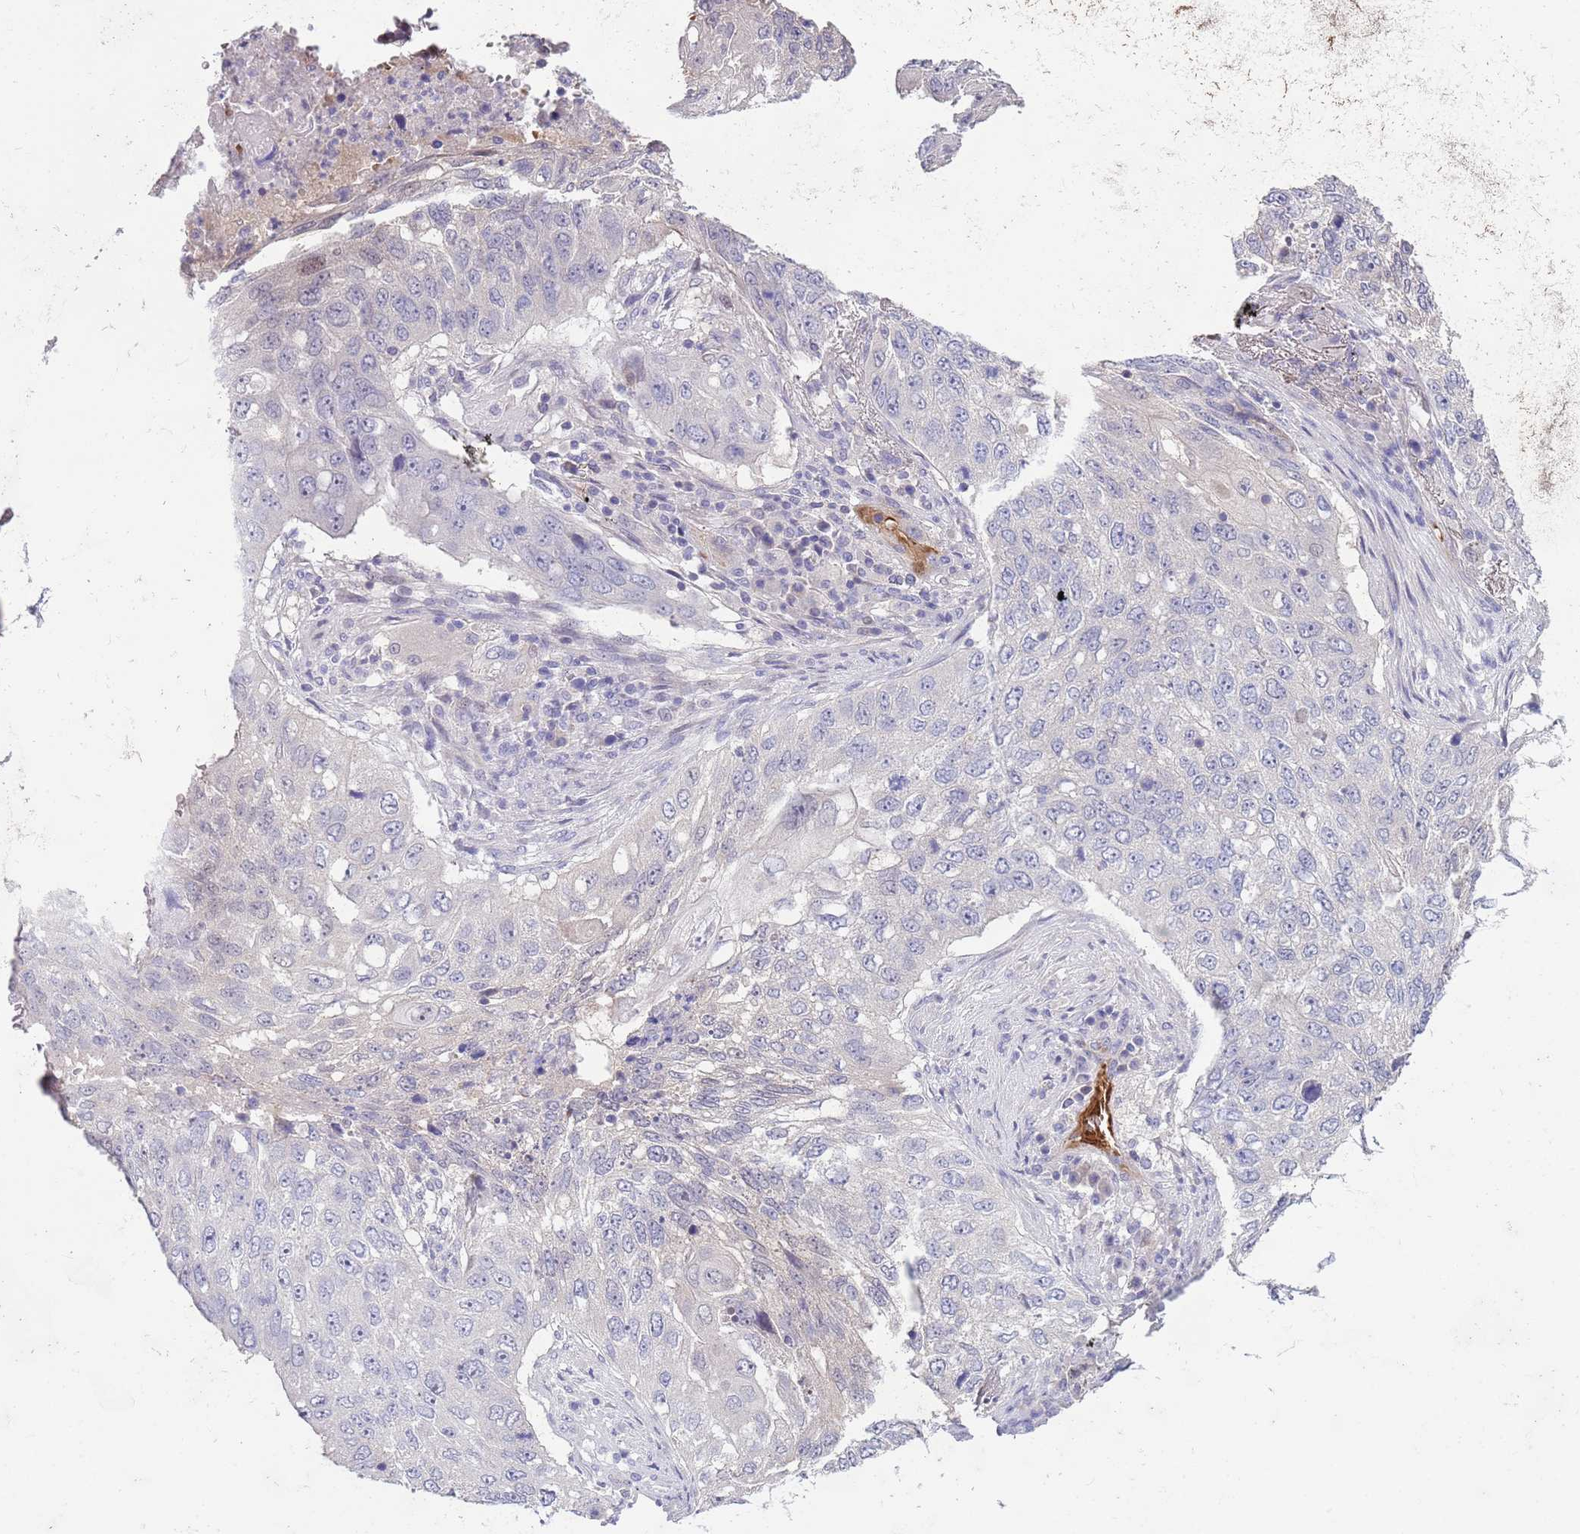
{"staining": {"intensity": "negative", "quantity": "none", "location": "none"}, "tissue": "lung cancer", "cell_type": "Tumor cells", "image_type": "cancer", "snomed": [{"axis": "morphology", "description": "Squamous cell carcinoma, NOS"}, {"axis": "topography", "description": "Lung"}], "caption": "A photomicrograph of human lung cancer (squamous cell carcinoma) is negative for staining in tumor cells.", "gene": "ZNF14", "patient": {"sex": "female", "age": 63}}